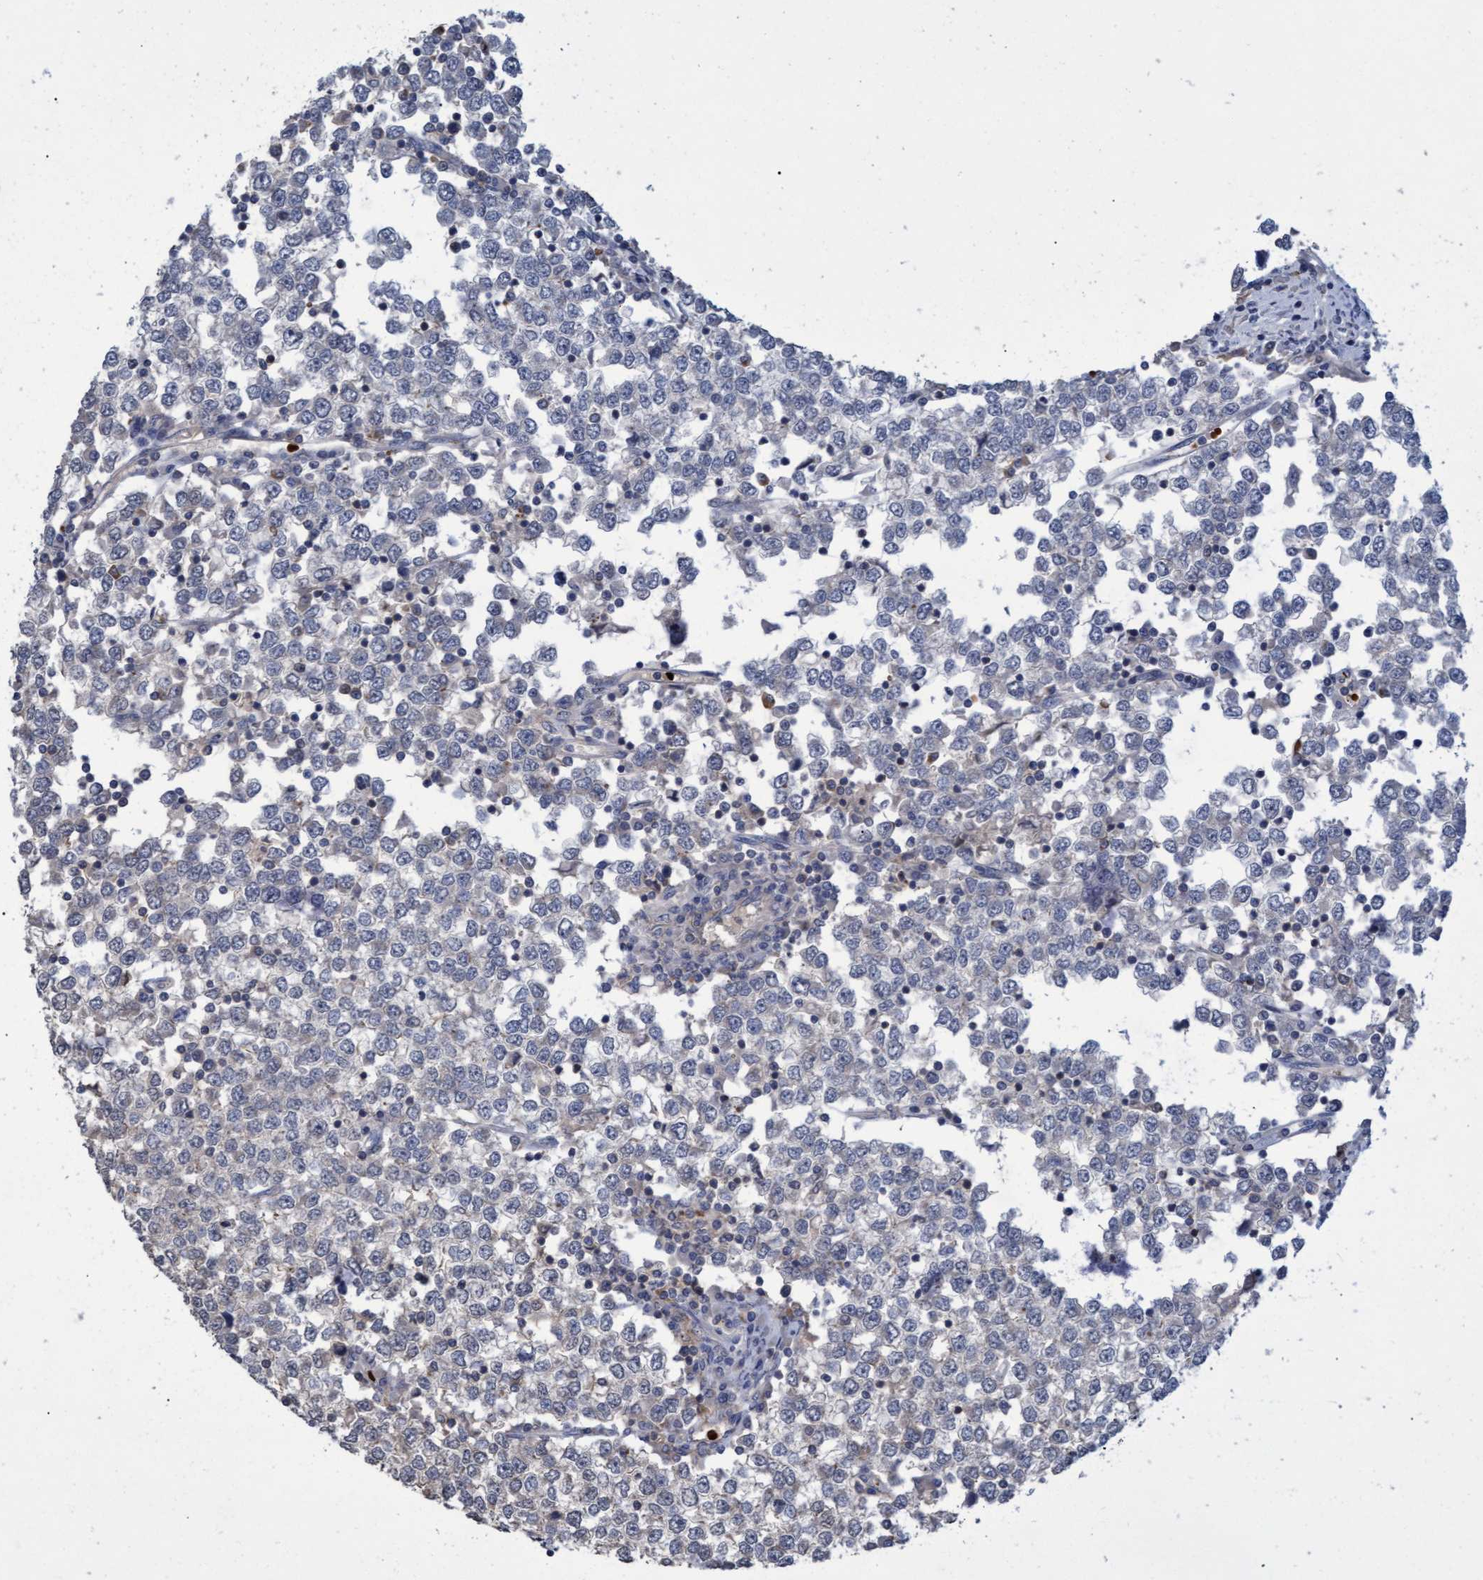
{"staining": {"intensity": "negative", "quantity": "none", "location": "none"}, "tissue": "testis cancer", "cell_type": "Tumor cells", "image_type": "cancer", "snomed": [{"axis": "morphology", "description": "Seminoma, NOS"}, {"axis": "topography", "description": "Testis"}], "caption": "IHC photomicrograph of human seminoma (testis) stained for a protein (brown), which exhibits no positivity in tumor cells.", "gene": "NAA15", "patient": {"sex": "male", "age": 65}}